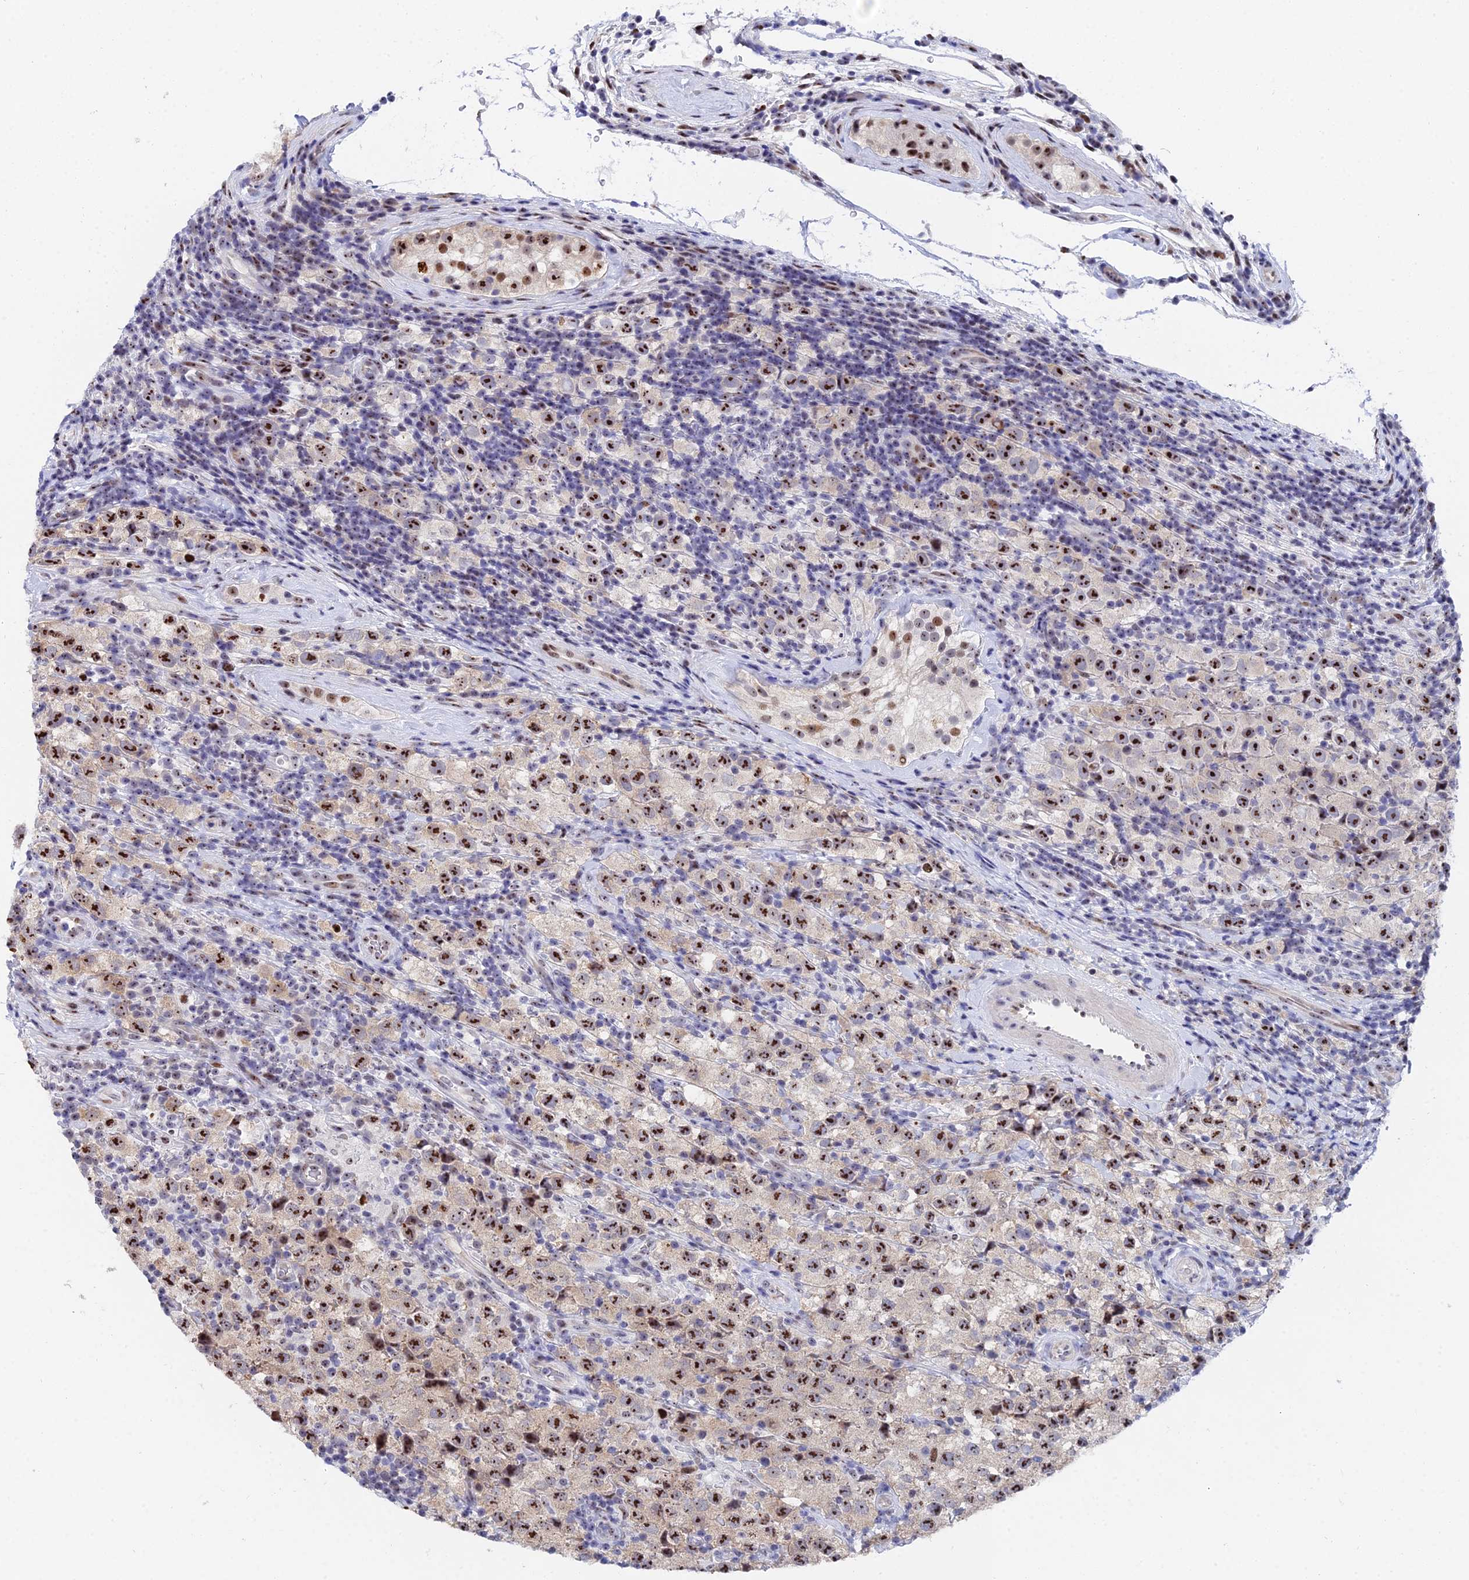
{"staining": {"intensity": "strong", "quantity": ">75%", "location": "nuclear"}, "tissue": "testis cancer", "cell_type": "Tumor cells", "image_type": "cancer", "snomed": [{"axis": "morphology", "description": "Seminoma, NOS"}, {"axis": "morphology", "description": "Carcinoma, Embryonal, NOS"}, {"axis": "topography", "description": "Testis"}], "caption": "This photomicrograph shows immunohistochemistry (IHC) staining of testis cancer (embryonal carcinoma), with high strong nuclear positivity in approximately >75% of tumor cells.", "gene": "TIFA", "patient": {"sex": "male", "age": 41}}